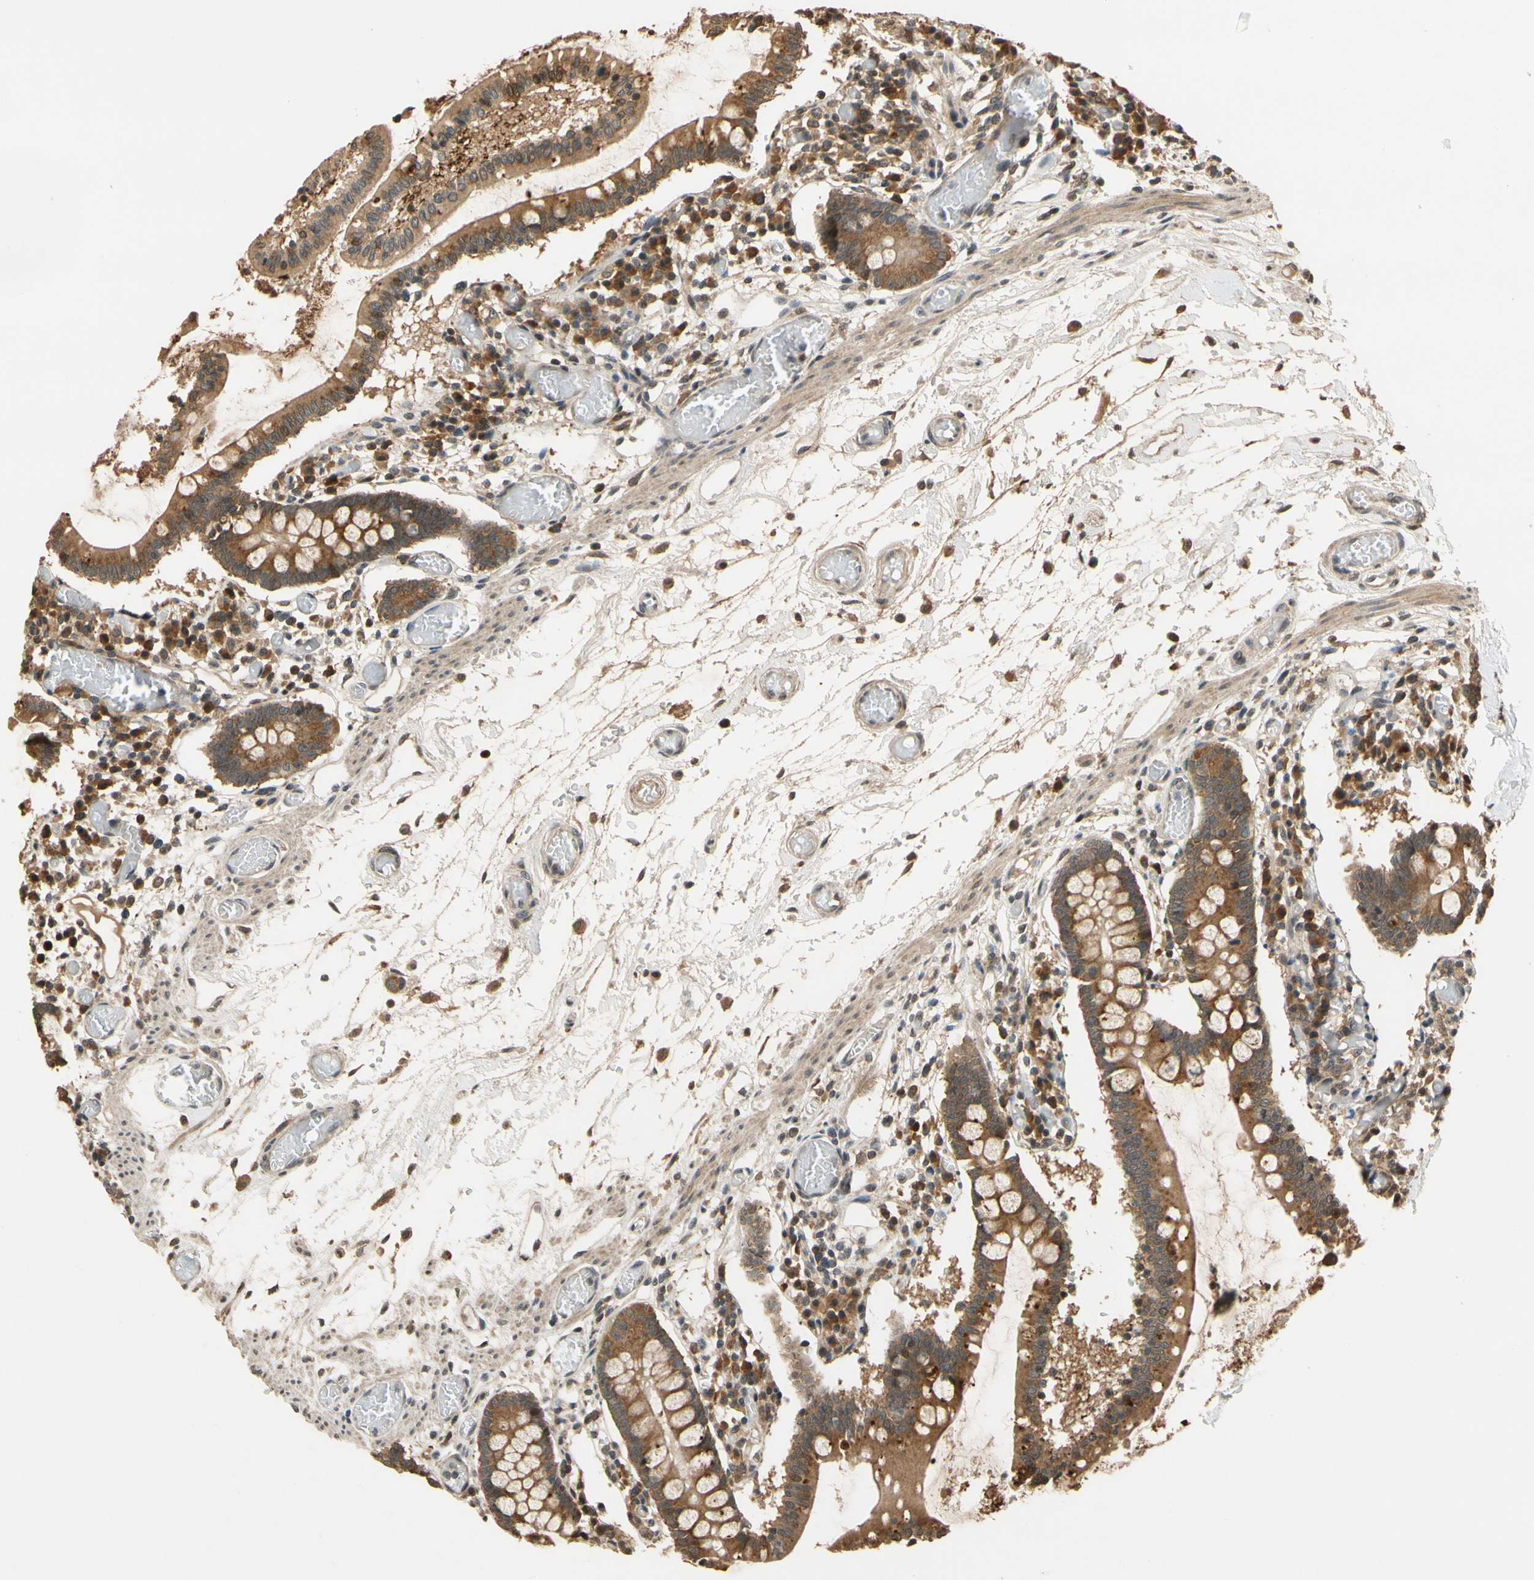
{"staining": {"intensity": "strong", "quantity": ">75%", "location": "cytoplasmic/membranous"}, "tissue": "small intestine", "cell_type": "Glandular cells", "image_type": "normal", "snomed": [{"axis": "morphology", "description": "Normal tissue, NOS"}, {"axis": "topography", "description": "Small intestine"}], "caption": "Immunohistochemical staining of normal human small intestine shows high levels of strong cytoplasmic/membranous expression in about >75% of glandular cells. (Stains: DAB (3,3'-diaminobenzidine) in brown, nuclei in blue, Microscopy: brightfield microscopy at high magnification).", "gene": "TMEM230", "patient": {"sex": "female", "age": 61}}